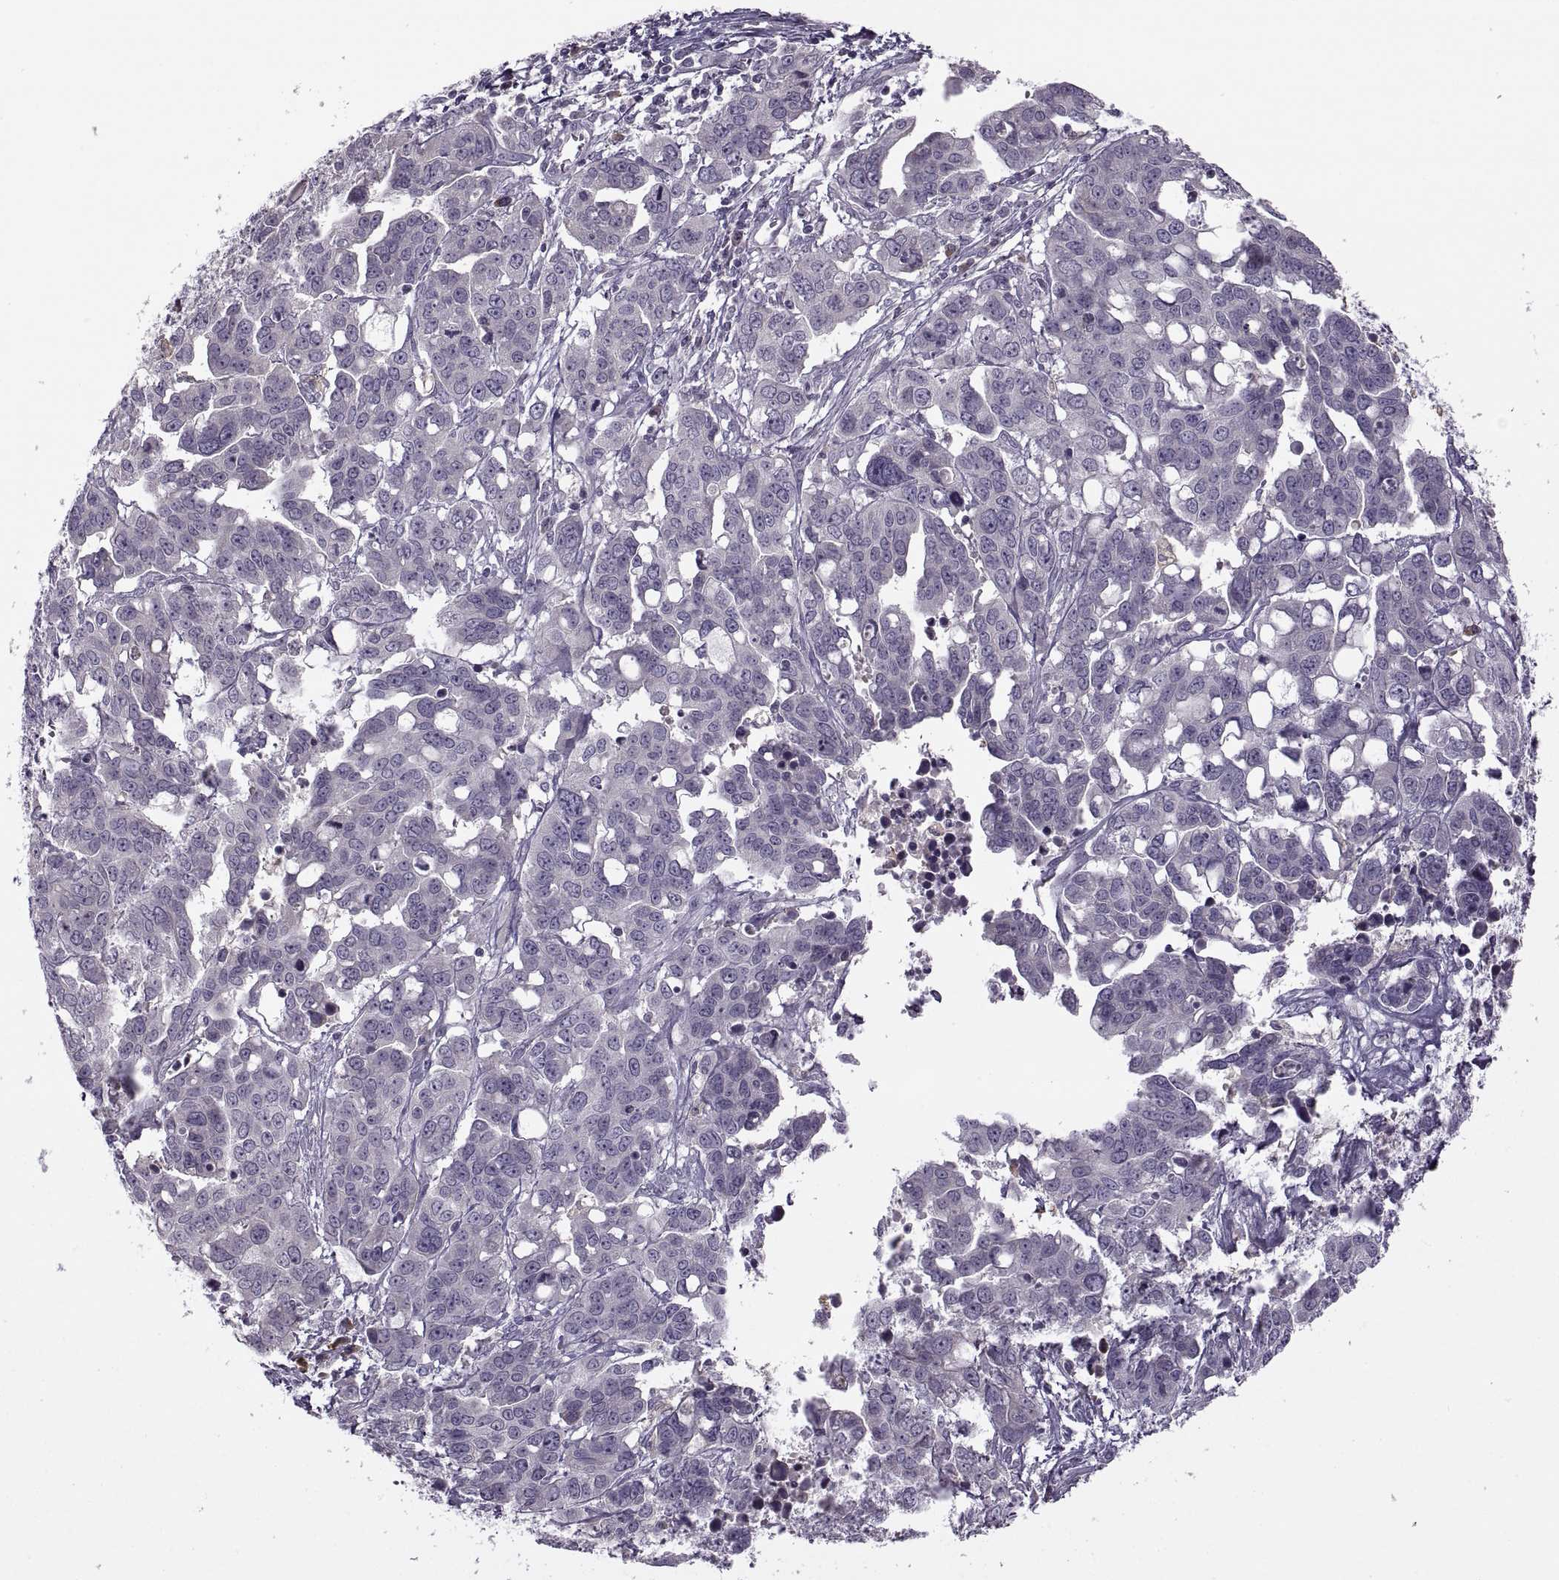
{"staining": {"intensity": "negative", "quantity": "none", "location": "none"}, "tissue": "ovarian cancer", "cell_type": "Tumor cells", "image_type": "cancer", "snomed": [{"axis": "morphology", "description": "Carcinoma, endometroid"}, {"axis": "topography", "description": "Ovary"}], "caption": "Ovarian cancer stained for a protein using immunohistochemistry displays no positivity tumor cells.", "gene": "H2AP", "patient": {"sex": "female", "age": 78}}